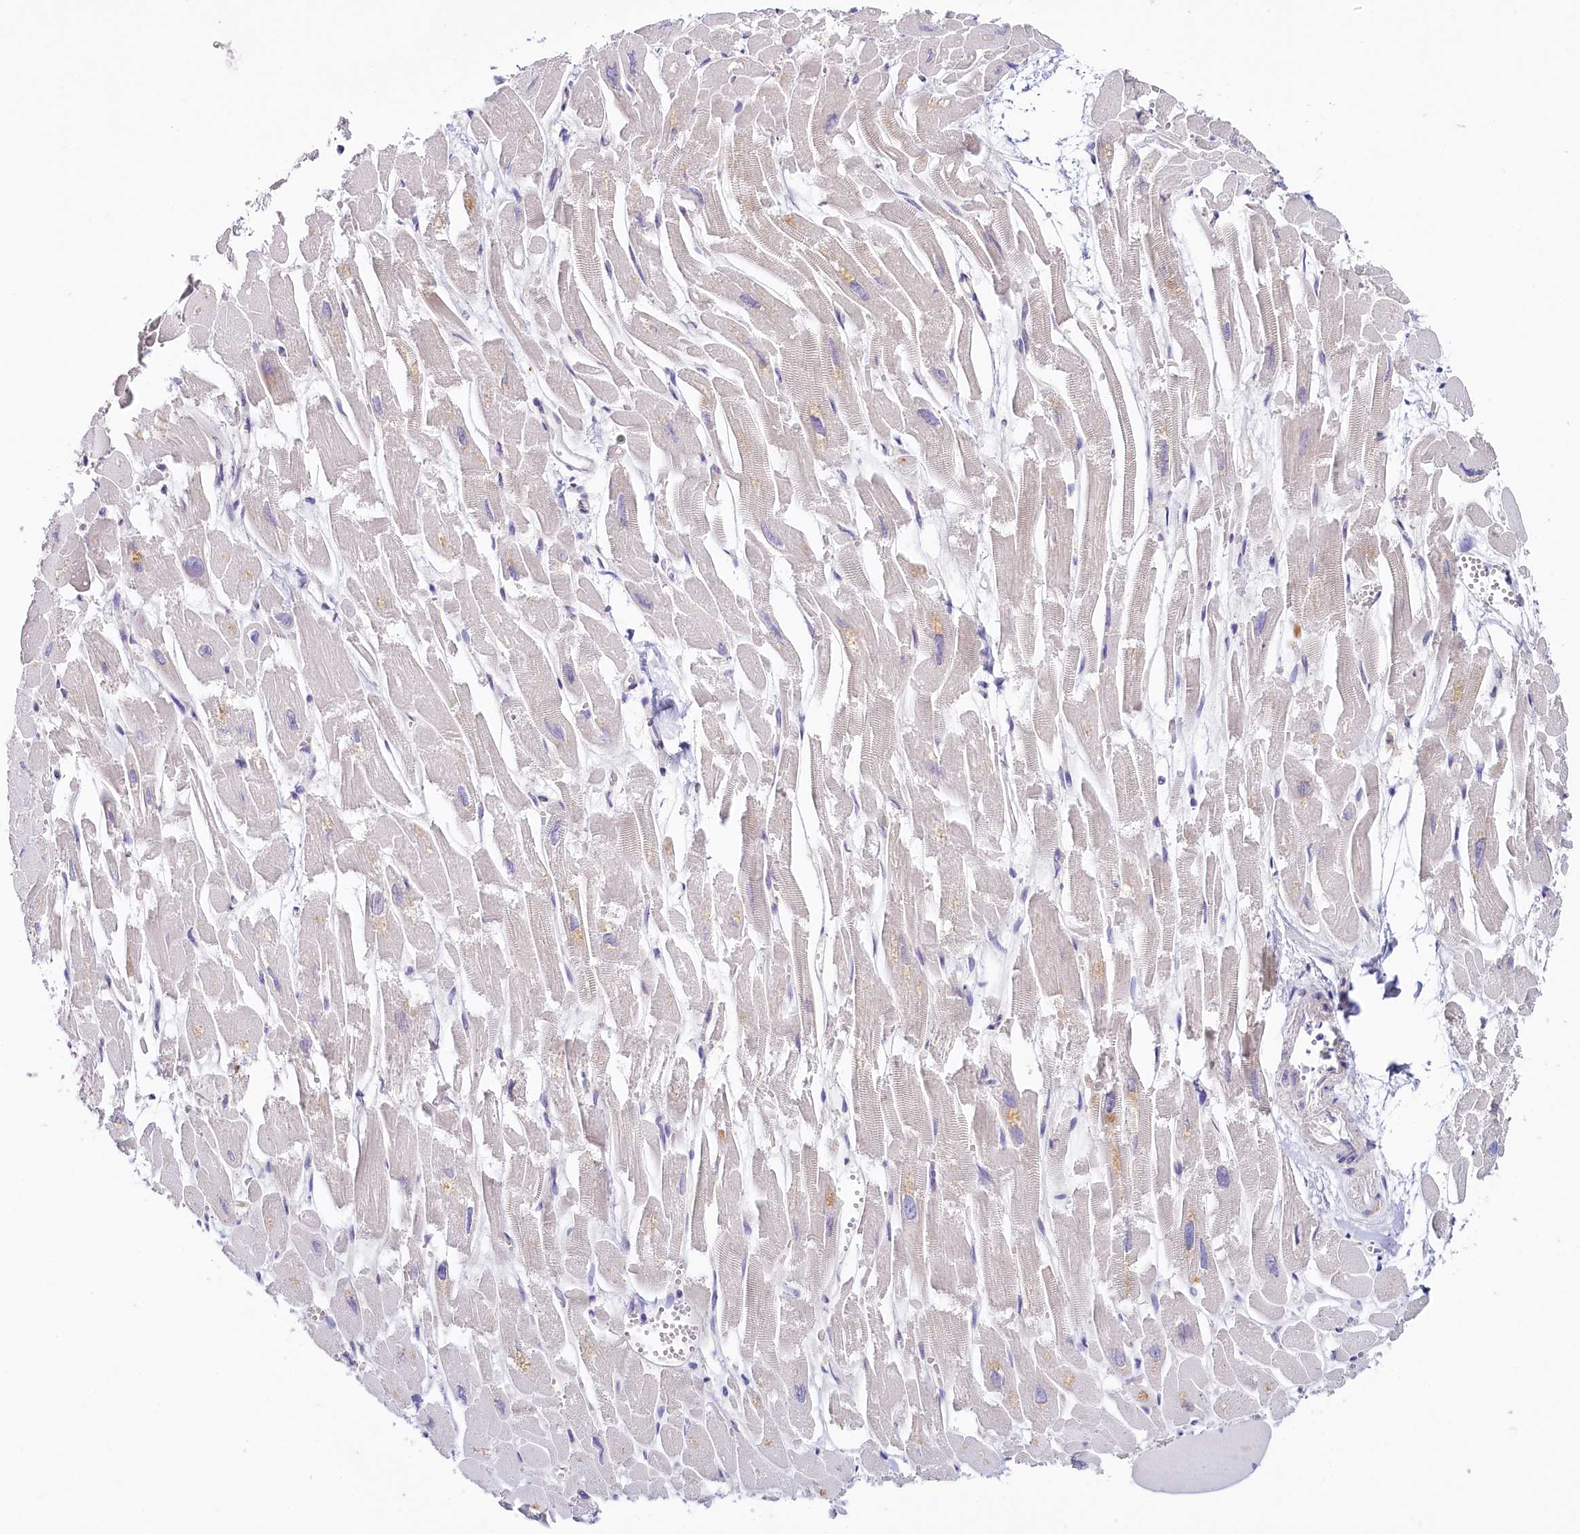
{"staining": {"intensity": "negative", "quantity": "none", "location": "none"}, "tissue": "heart muscle", "cell_type": "Cardiomyocytes", "image_type": "normal", "snomed": [{"axis": "morphology", "description": "Normal tissue, NOS"}, {"axis": "topography", "description": "Heart"}], "caption": "Immunohistochemical staining of normal heart muscle shows no significant expression in cardiomyocytes. Nuclei are stained in blue.", "gene": "PDE6D", "patient": {"sex": "male", "age": 54}}